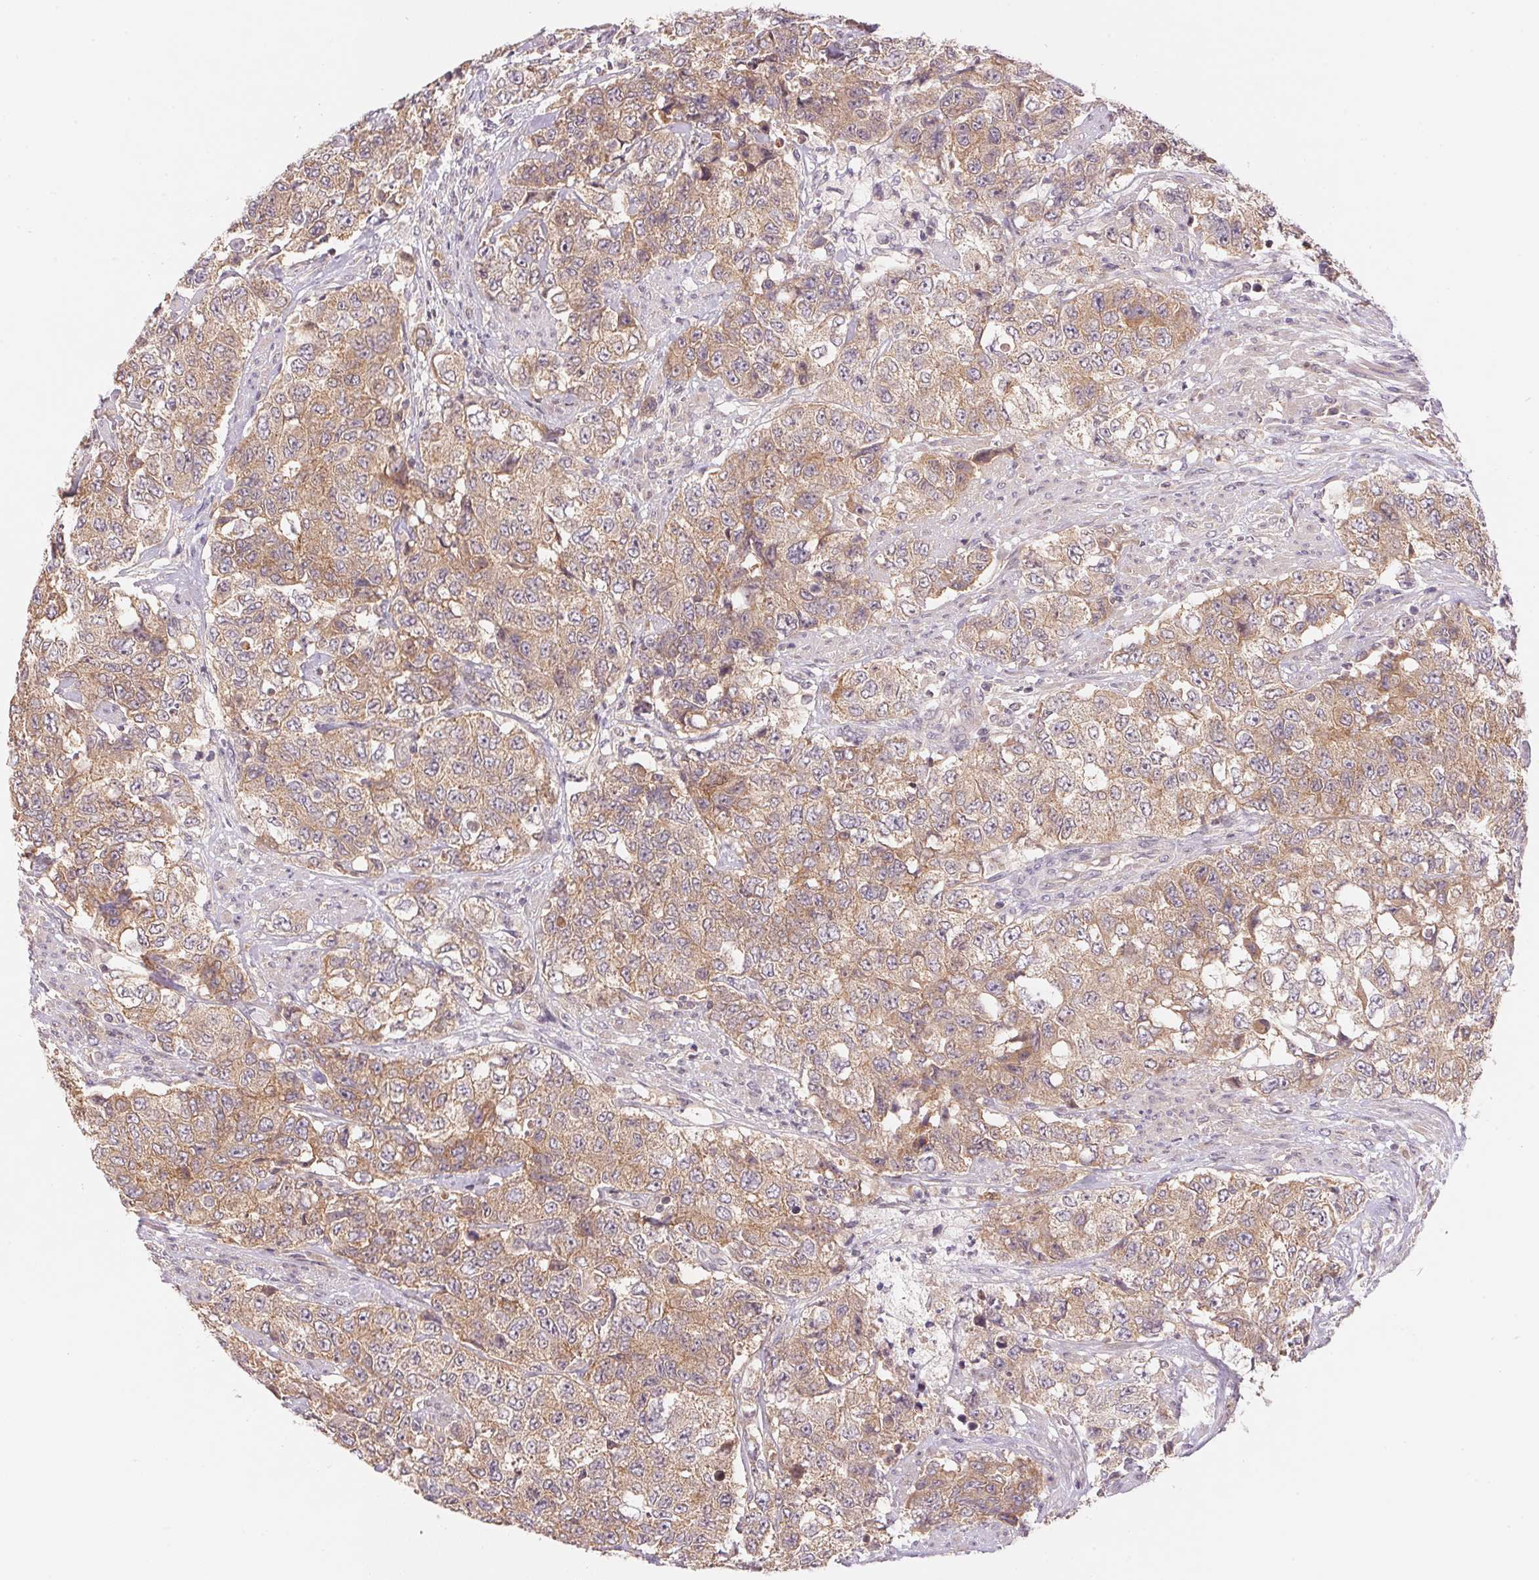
{"staining": {"intensity": "moderate", "quantity": ">75%", "location": "cytoplasmic/membranous"}, "tissue": "urothelial cancer", "cell_type": "Tumor cells", "image_type": "cancer", "snomed": [{"axis": "morphology", "description": "Urothelial carcinoma, High grade"}, {"axis": "topography", "description": "Urinary bladder"}], "caption": "Immunohistochemistry histopathology image of human urothelial cancer stained for a protein (brown), which exhibits medium levels of moderate cytoplasmic/membranous staining in about >75% of tumor cells.", "gene": "BNIP5", "patient": {"sex": "female", "age": 78}}